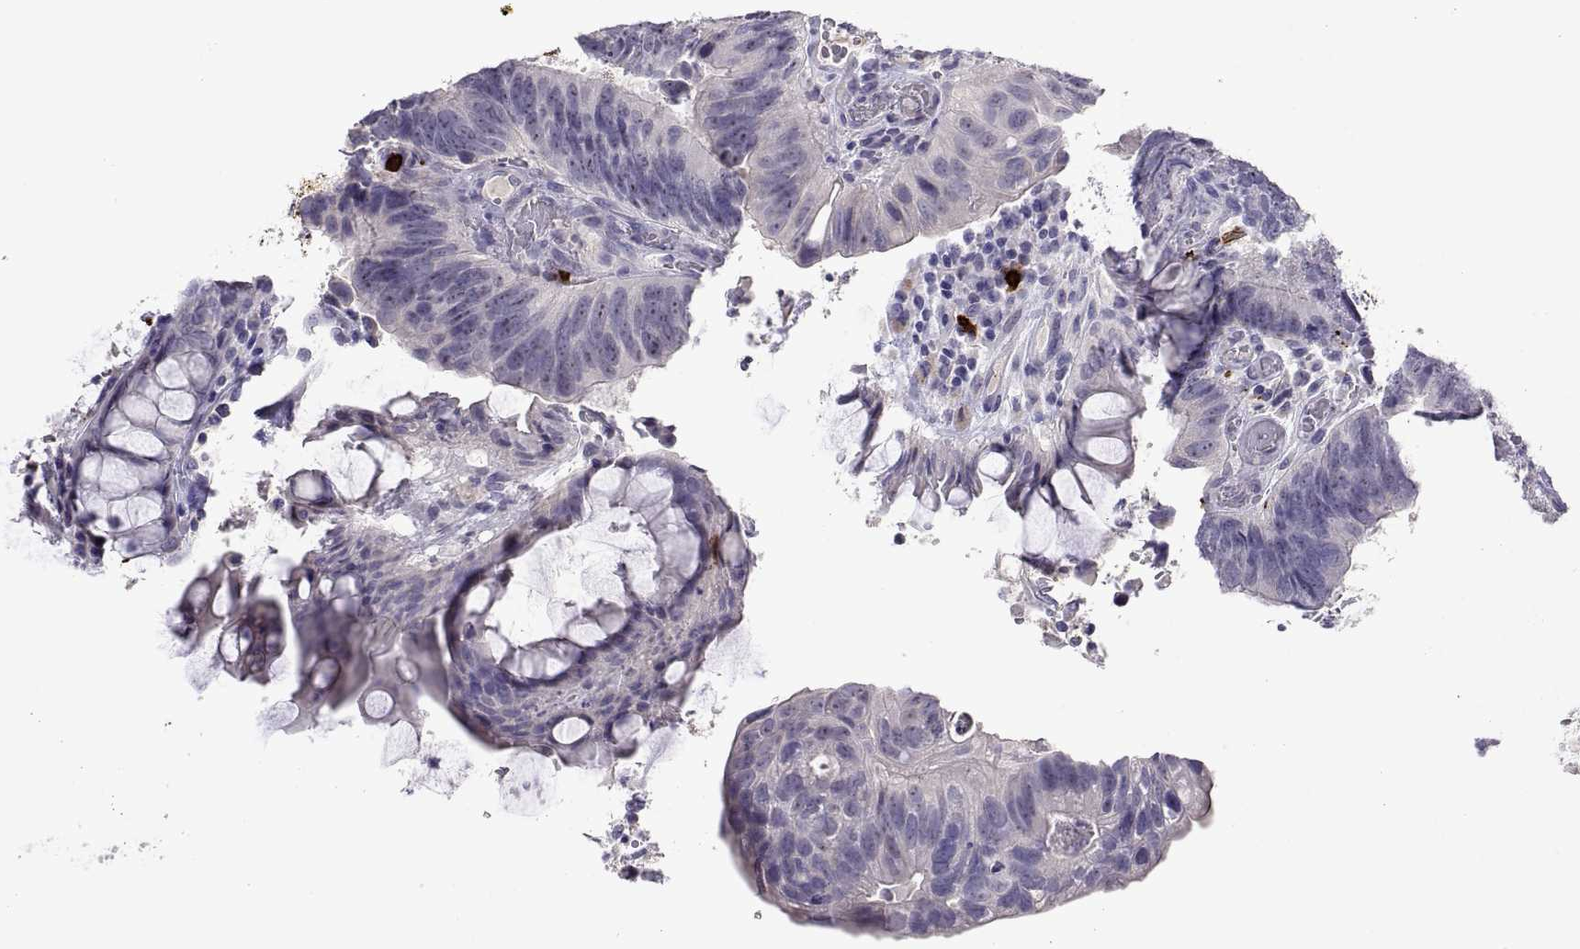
{"staining": {"intensity": "negative", "quantity": "none", "location": "none"}, "tissue": "colorectal cancer", "cell_type": "Tumor cells", "image_type": "cancer", "snomed": [{"axis": "morphology", "description": "Adenocarcinoma, NOS"}, {"axis": "topography", "description": "Colon"}], "caption": "Image shows no significant protein positivity in tumor cells of colorectal cancer. Brightfield microscopy of immunohistochemistry stained with DAB (3,3'-diaminobenzidine) (brown) and hematoxylin (blue), captured at high magnification.", "gene": "MS4A1", "patient": {"sex": "female", "age": 67}}